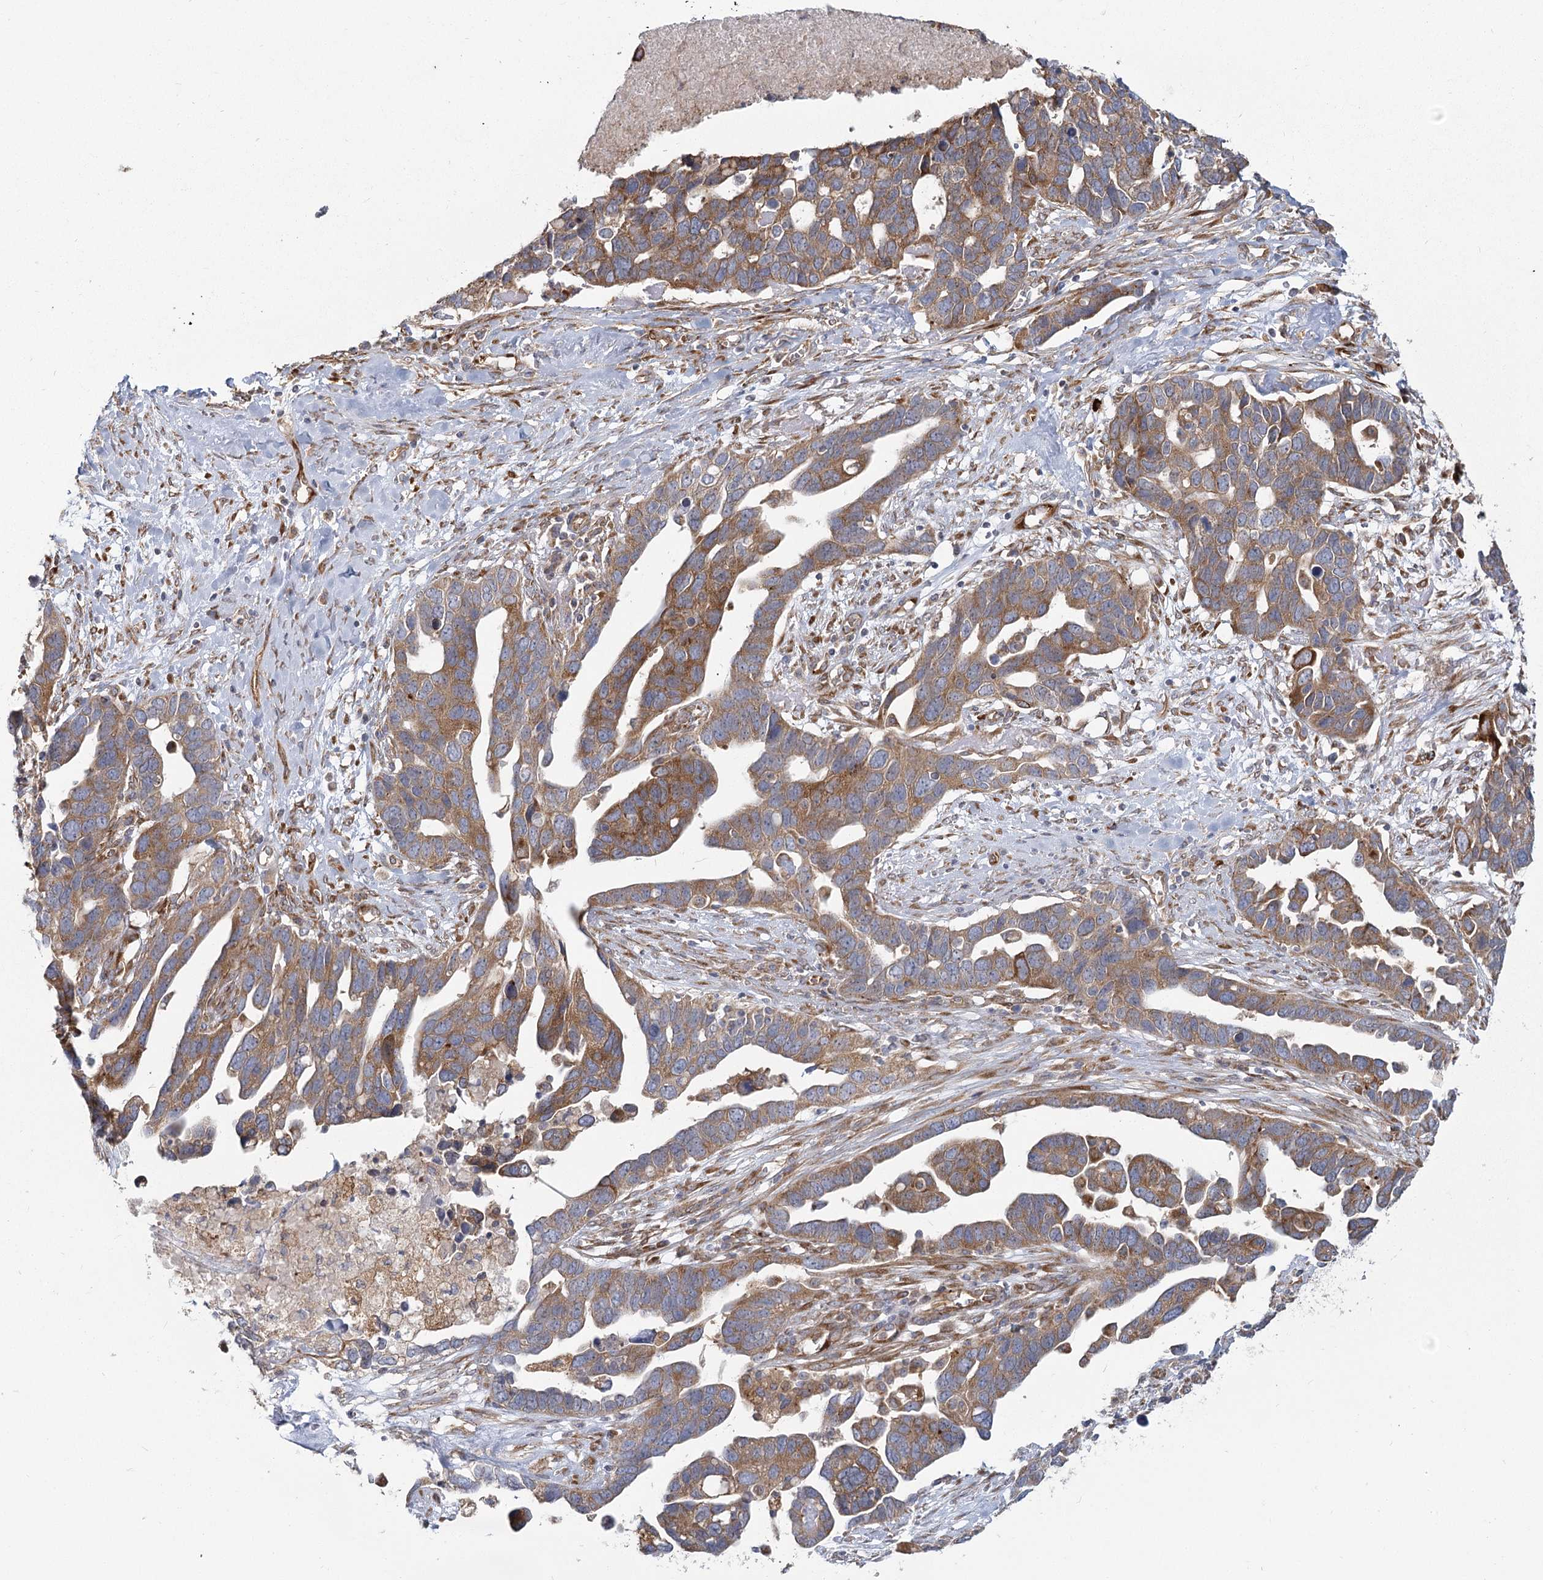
{"staining": {"intensity": "moderate", "quantity": ">75%", "location": "cytoplasmic/membranous"}, "tissue": "ovarian cancer", "cell_type": "Tumor cells", "image_type": "cancer", "snomed": [{"axis": "morphology", "description": "Cystadenocarcinoma, serous, NOS"}, {"axis": "topography", "description": "Ovary"}], "caption": "Moderate cytoplasmic/membranous expression for a protein is appreciated in approximately >75% of tumor cells of ovarian cancer (serous cystadenocarcinoma) using immunohistochemistry (IHC).", "gene": "HARS2", "patient": {"sex": "female", "age": 54}}